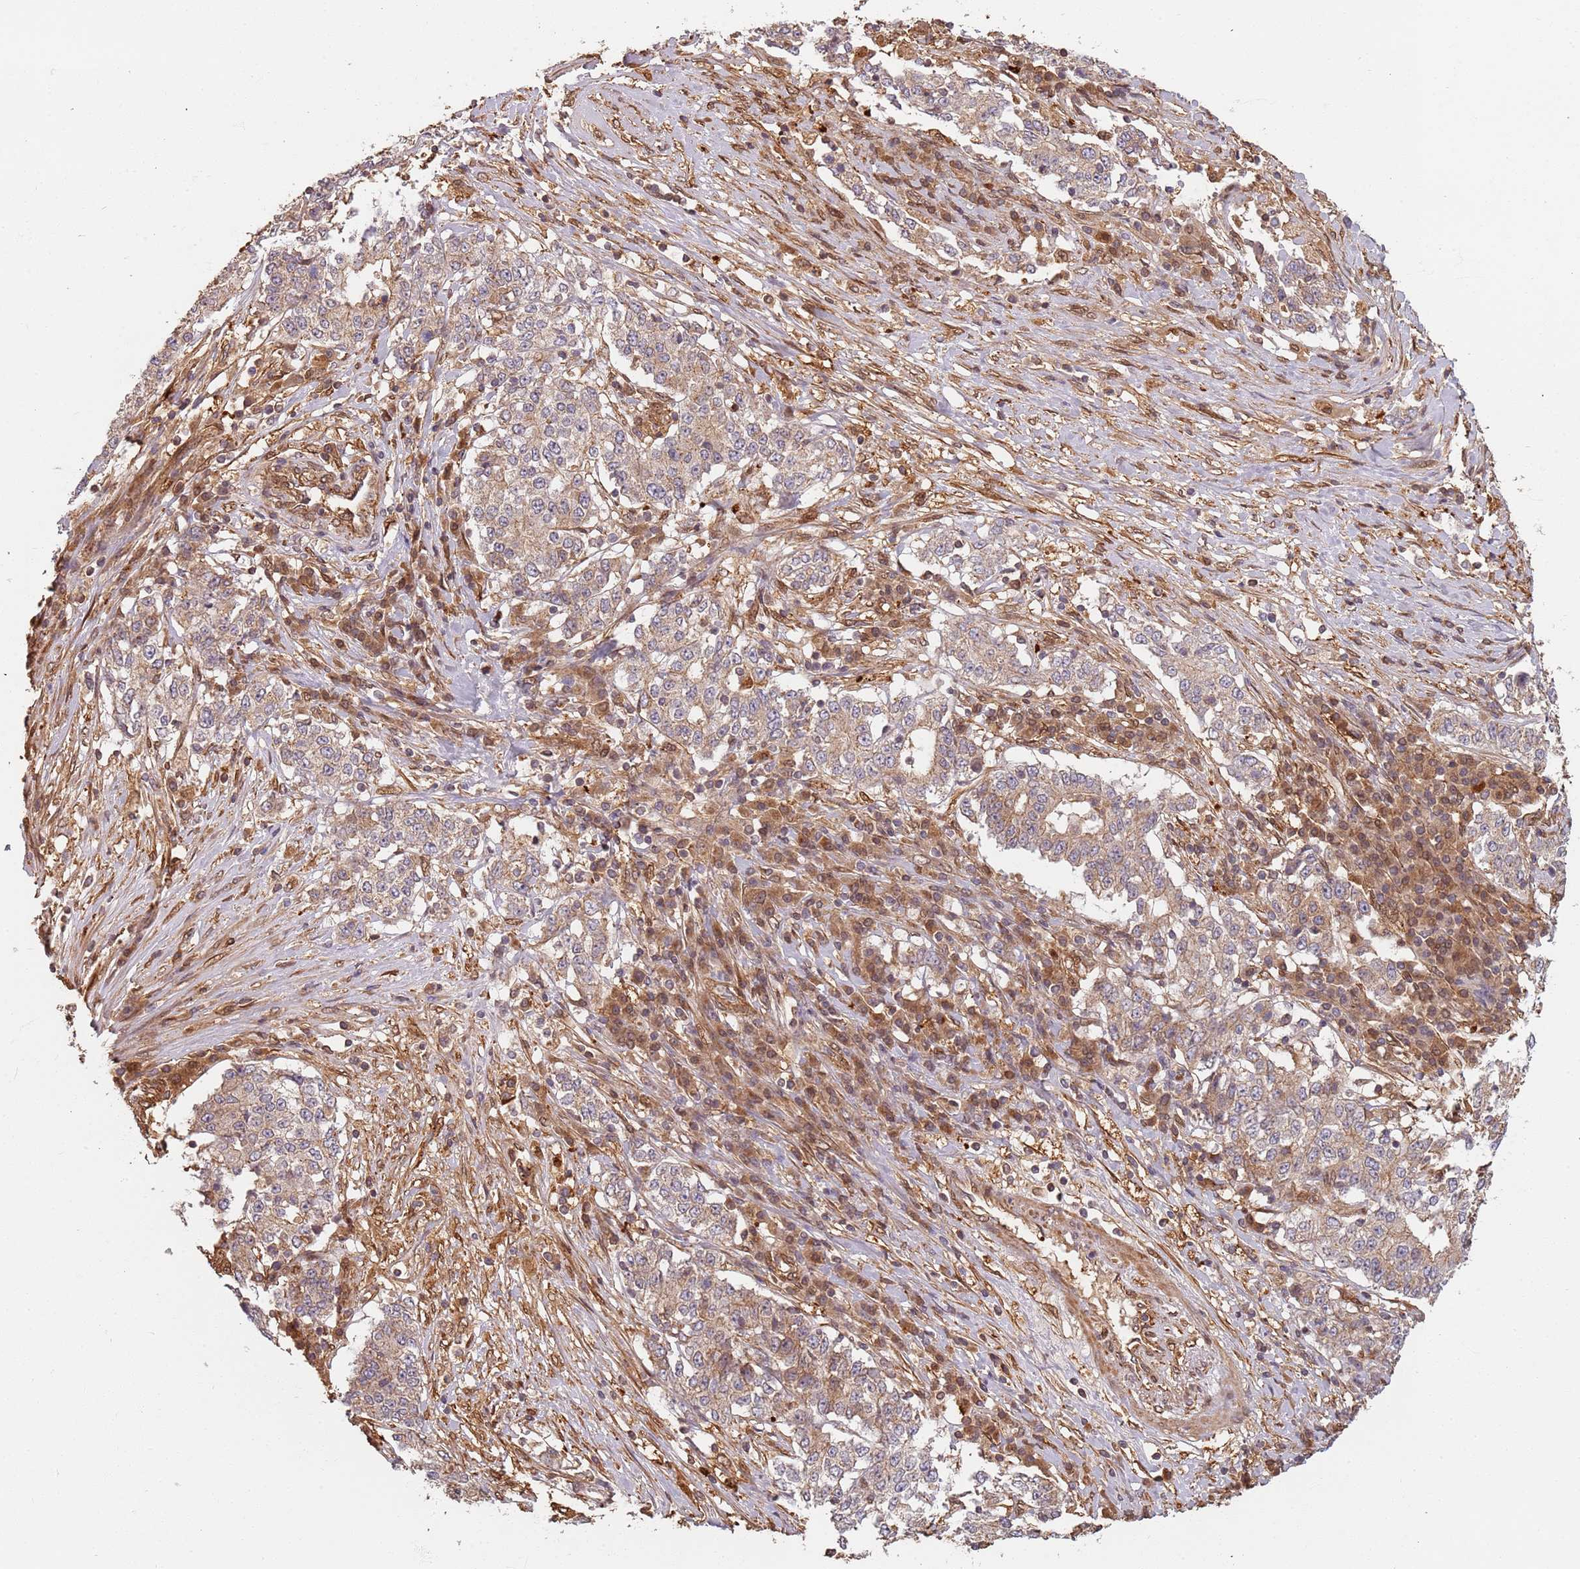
{"staining": {"intensity": "weak", "quantity": "25%-75%", "location": "cytoplasmic/membranous"}, "tissue": "stomach cancer", "cell_type": "Tumor cells", "image_type": "cancer", "snomed": [{"axis": "morphology", "description": "Adenocarcinoma, NOS"}, {"axis": "topography", "description": "Stomach"}], "caption": "There is low levels of weak cytoplasmic/membranous positivity in tumor cells of stomach adenocarcinoma, as demonstrated by immunohistochemical staining (brown color).", "gene": "SDCCAG8", "patient": {"sex": "male", "age": 59}}